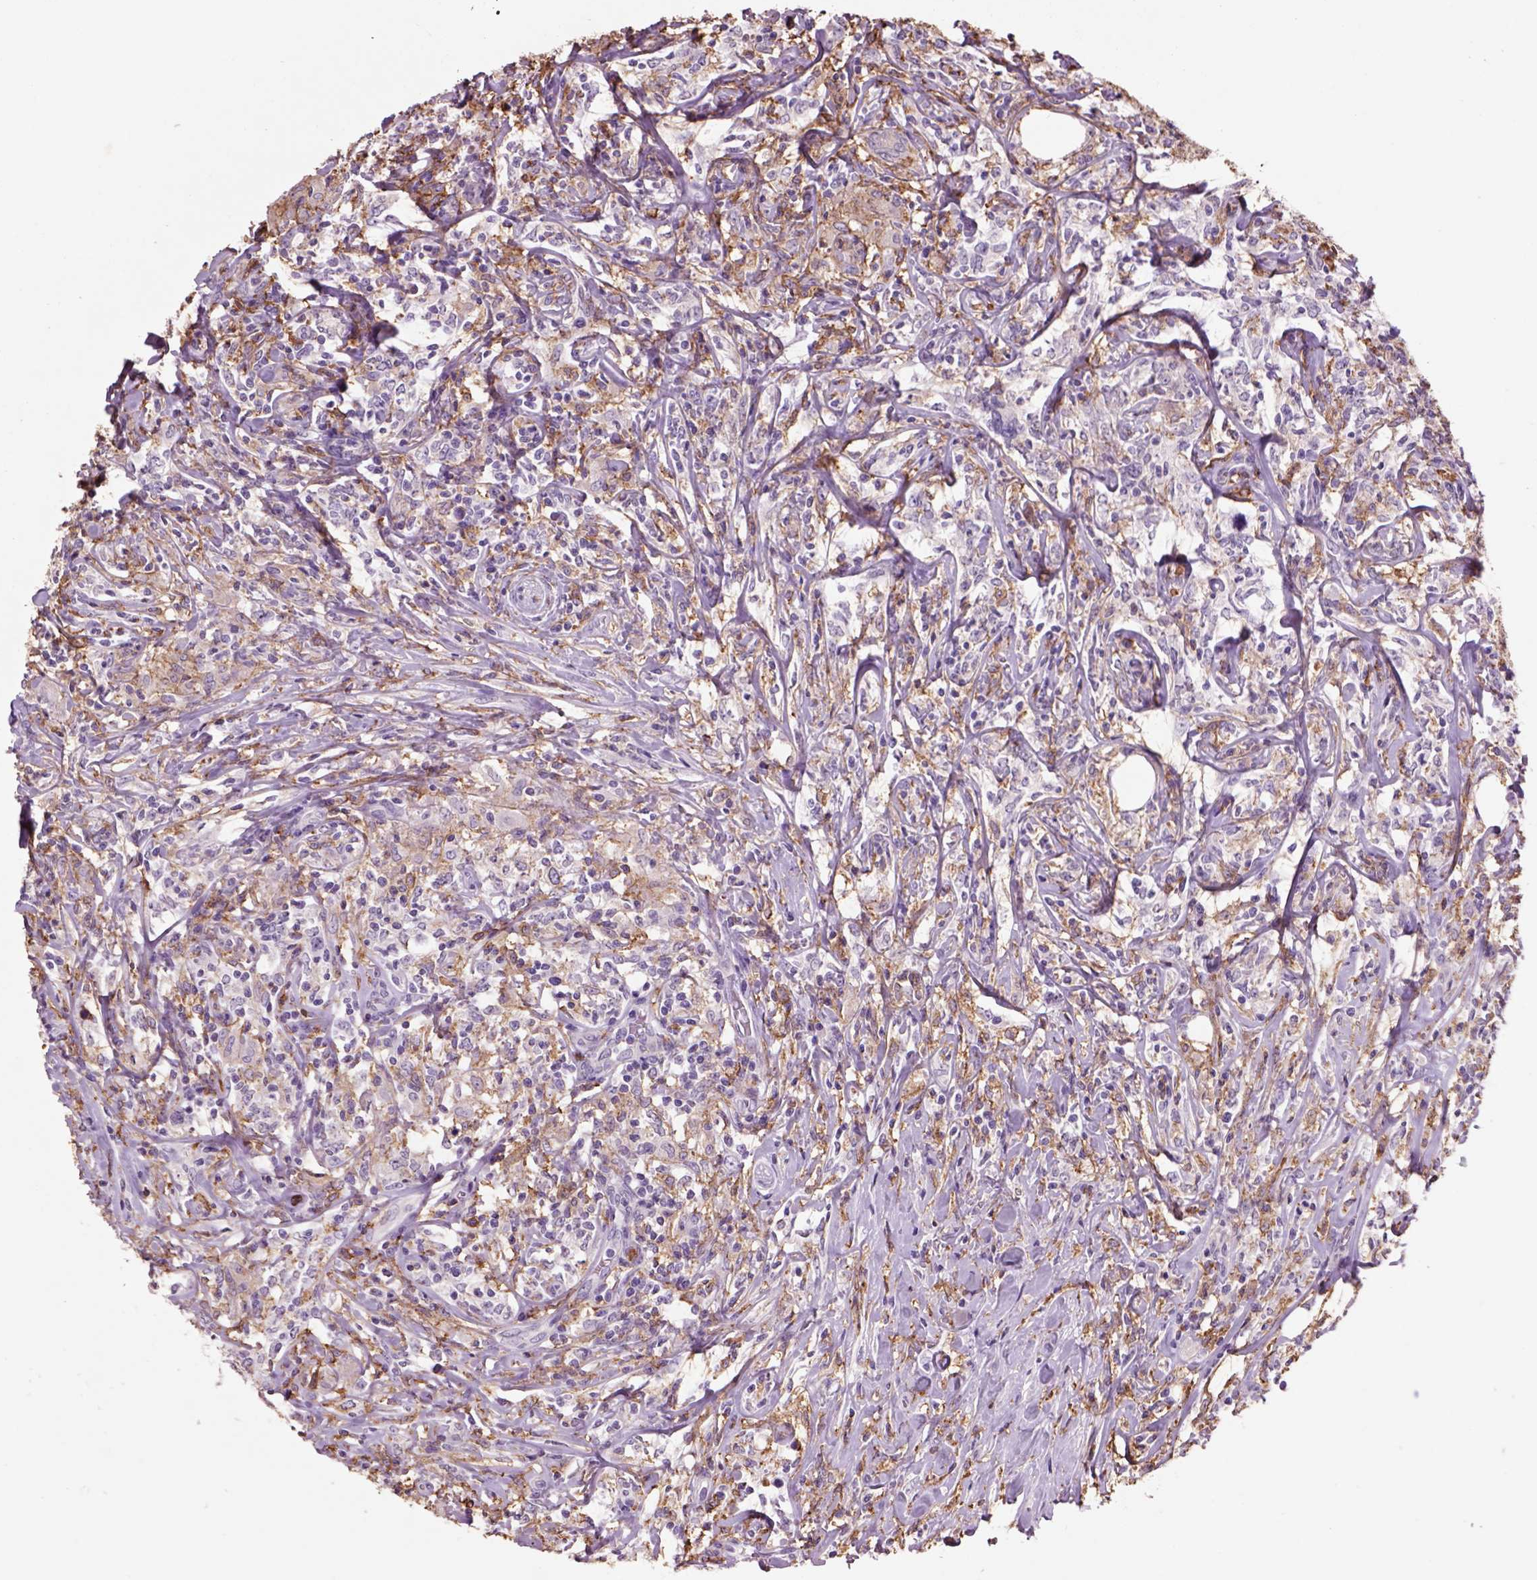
{"staining": {"intensity": "weak", "quantity": ">75%", "location": "cytoplasmic/membranous"}, "tissue": "lymphoma", "cell_type": "Tumor cells", "image_type": "cancer", "snomed": [{"axis": "morphology", "description": "Malignant lymphoma, non-Hodgkin's type, High grade"}, {"axis": "topography", "description": "Lymph node"}], "caption": "Protein expression analysis of lymphoma reveals weak cytoplasmic/membranous expression in approximately >75% of tumor cells.", "gene": "CD14", "patient": {"sex": "female", "age": 84}}